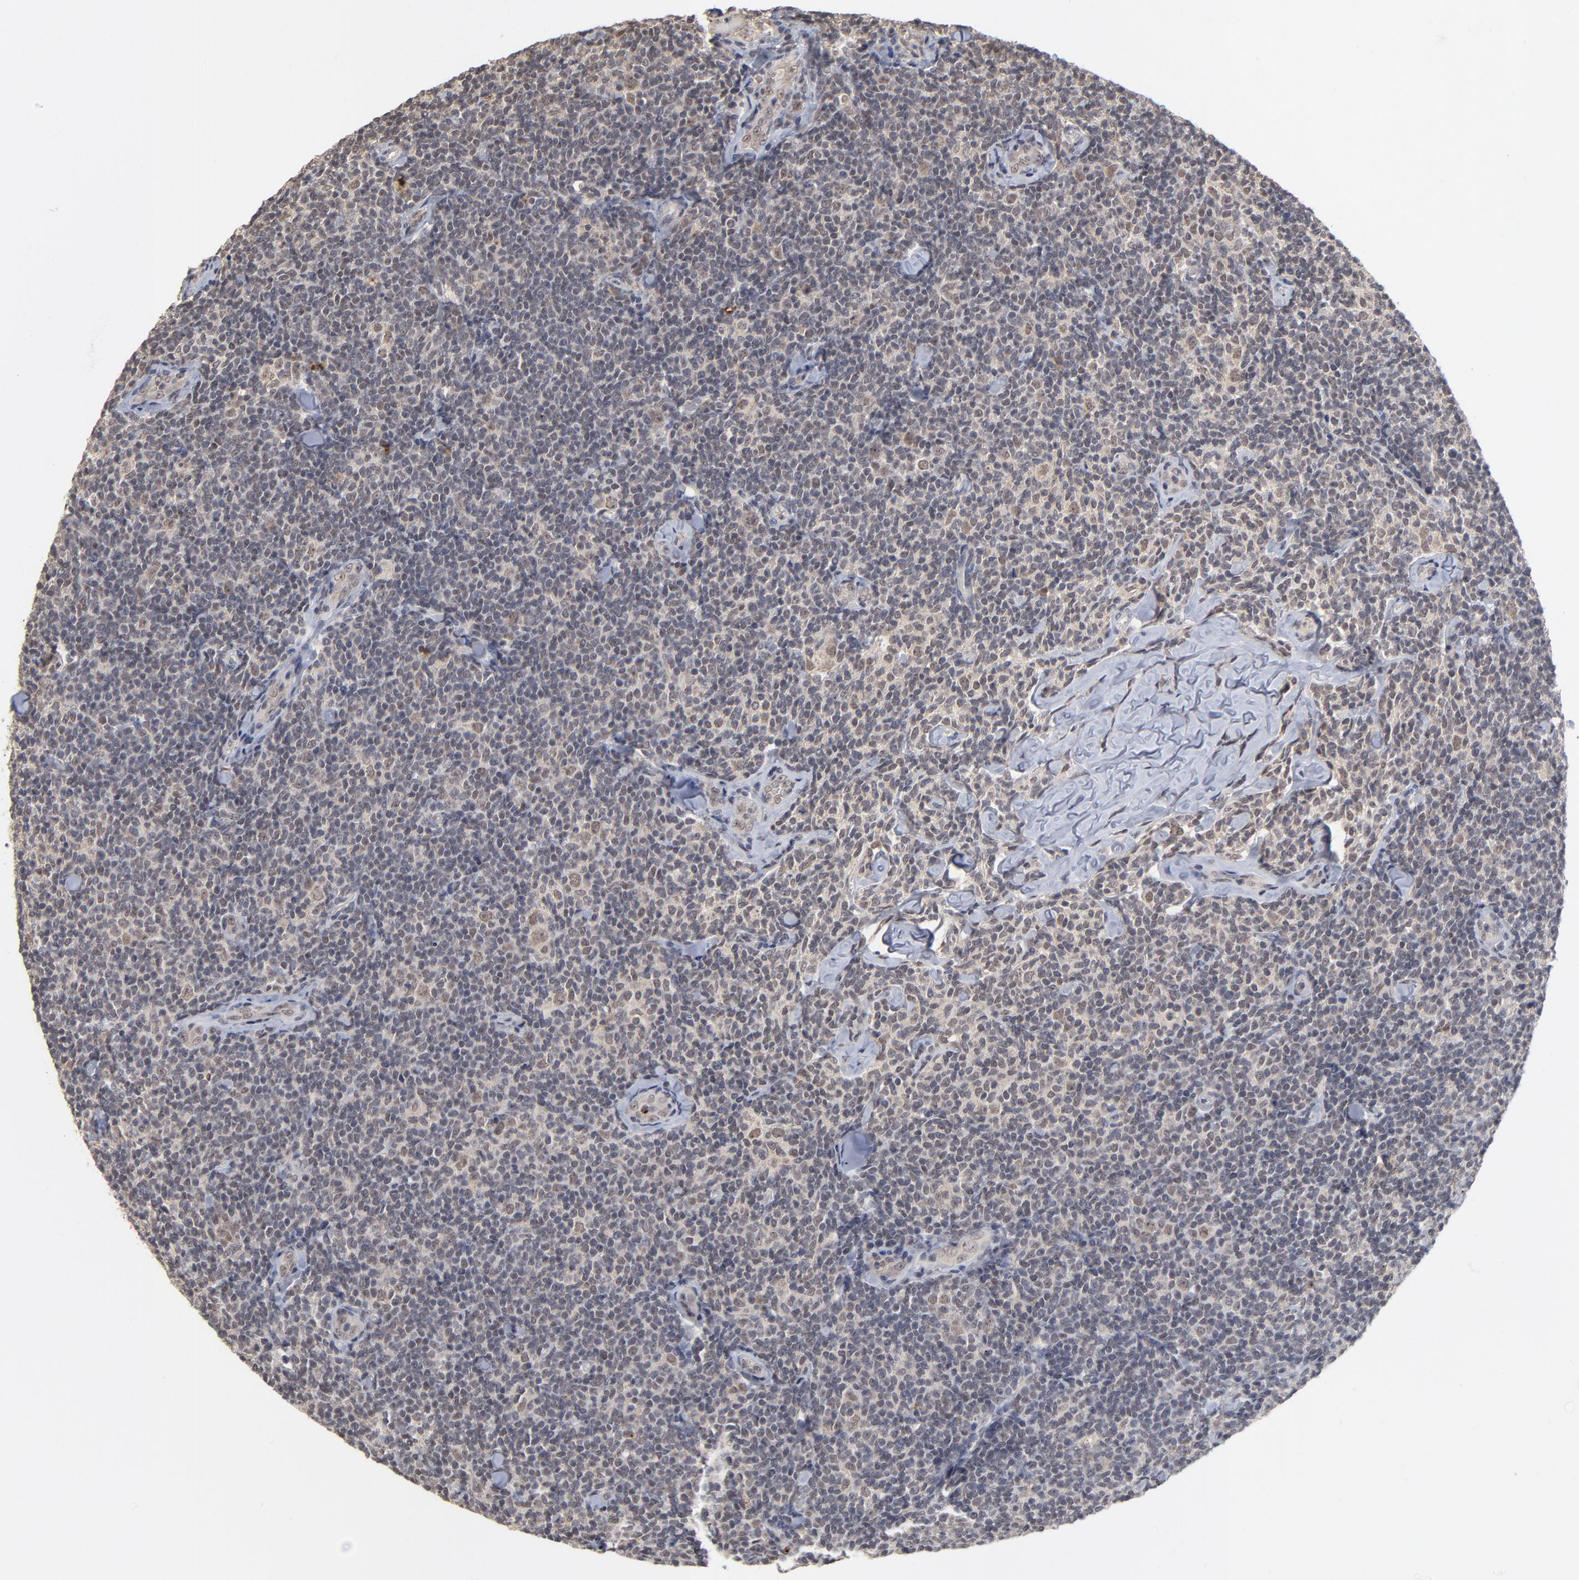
{"staining": {"intensity": "weak", "quantity": "25%-75%", "location": "cytoplasmic/membranous,nuclear"}, "tissue": "lymphoma", "cell_type": "Tumor cells", "image_type": "cancer", "snomed": [{"axis": "morphology", "description": "Malignant lymphoma, non-Hodgkin's type, Low grade"}, {"axis": "topography", "description": "Lymph node"}], "caption": "DAB (3,3'-diaminobenzidine) immunohistochemical staining of lymphoma demonstrates weak cytoplasmic/membranous and nuclear protein positivity in about 25%-75% of tumor cells.", "gene": "WSB1", "patient": {"sex": "female", "age": 56}}